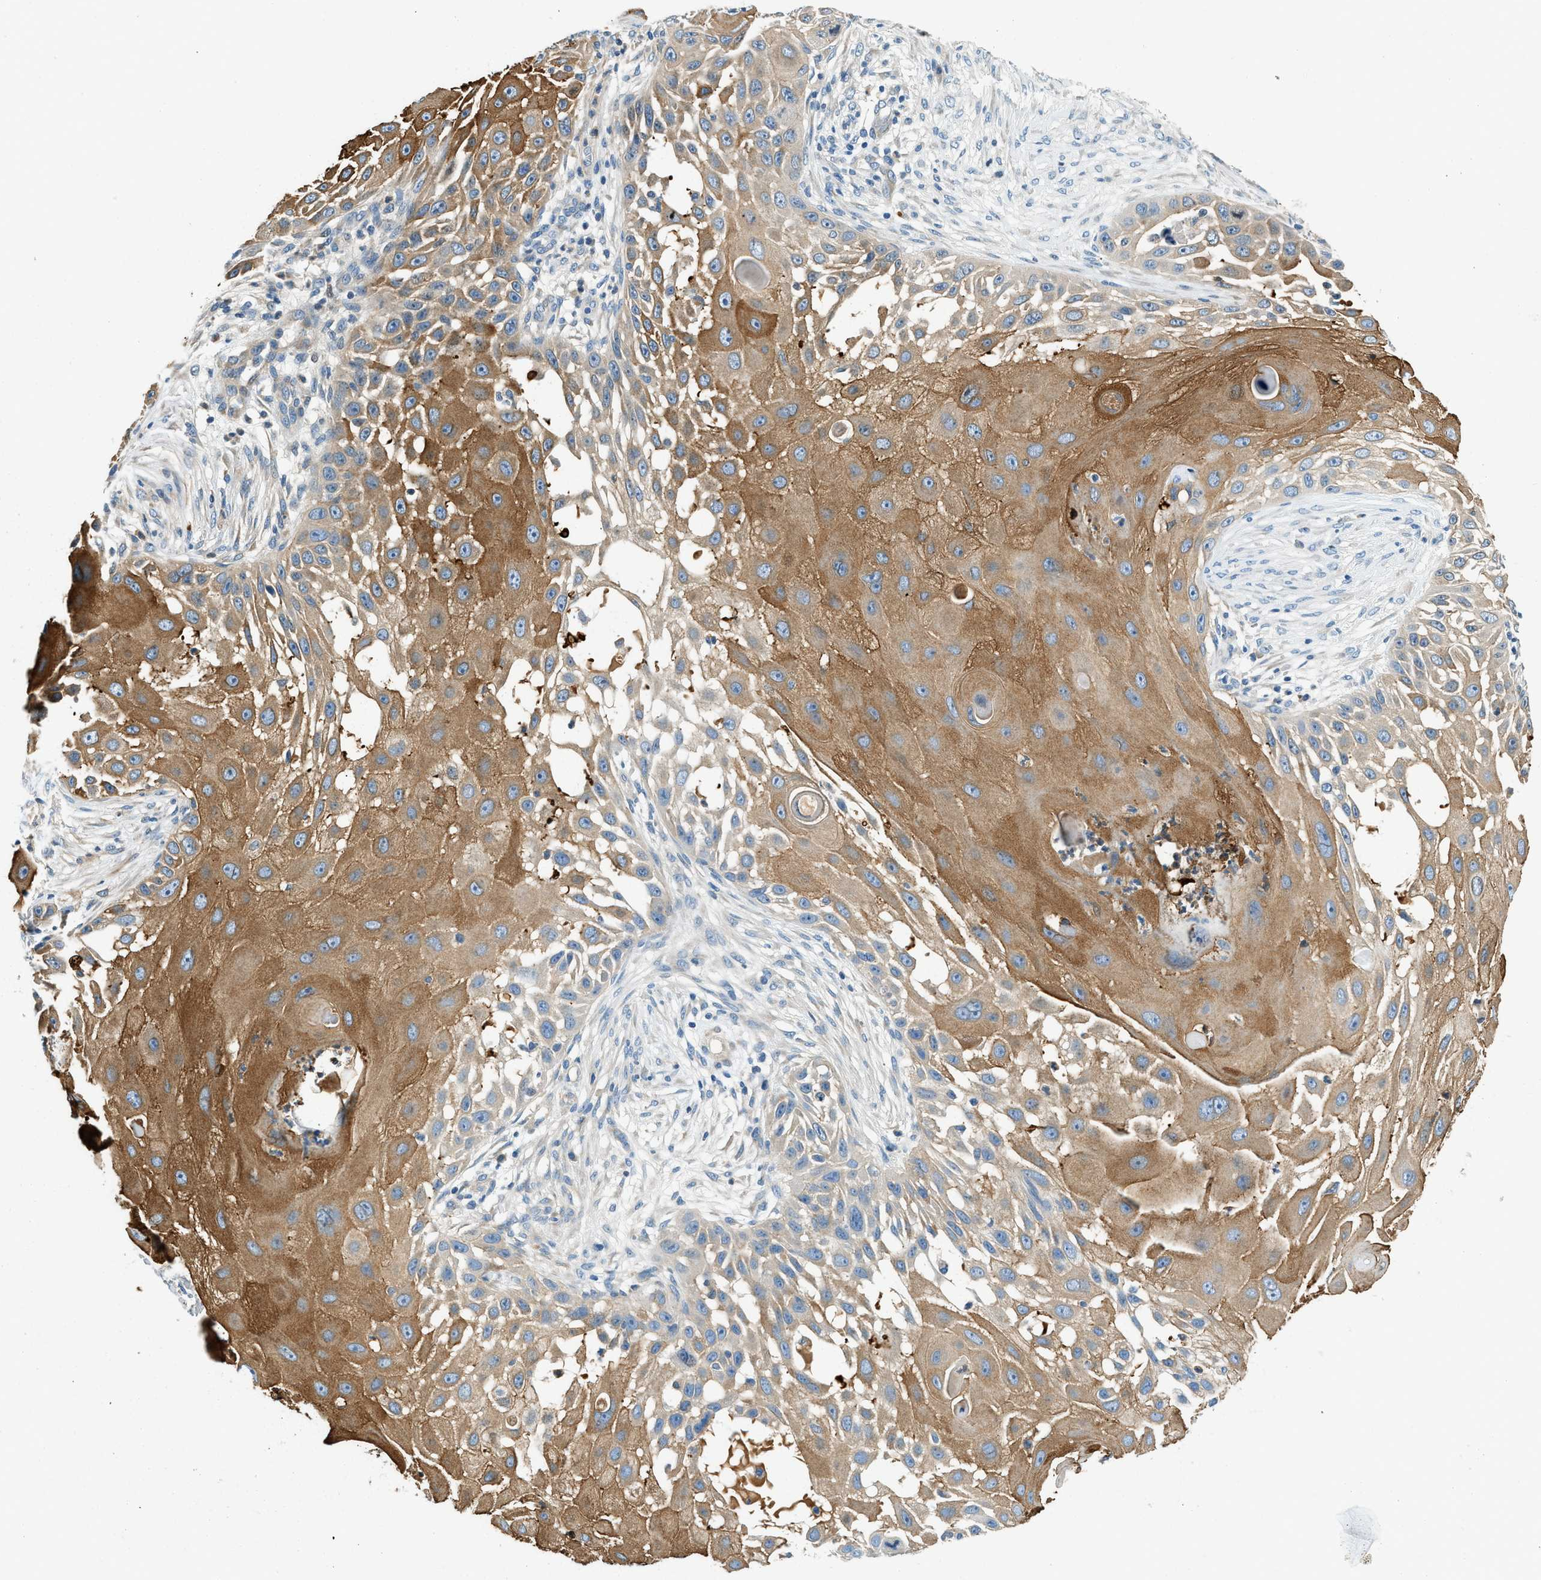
{"staining": {"intensity": "strong", "quantity": ">75%", "location": "cytoplasmic/membranous"}, "tissue": "skin cancer", "cell_type": "Tumor cells", "image_type": "cancer", "snomed": [{"axis": "morphology", "description": "Squamous cell carcinoma, NOS"}, {"axis": "topography", "description": "Skin"}], "caption": "Skin cancer stained with immunohistochemistry displays strong cytoplasmic/membranous positivity in approximately >75% of tumor cells. (Stains: DAB in brown, nuclei in blue, Microscopy: brightfield microscopy at high magnification).", "gene": "ZNF367", "patient": {"sex": "female", "age": 44}}